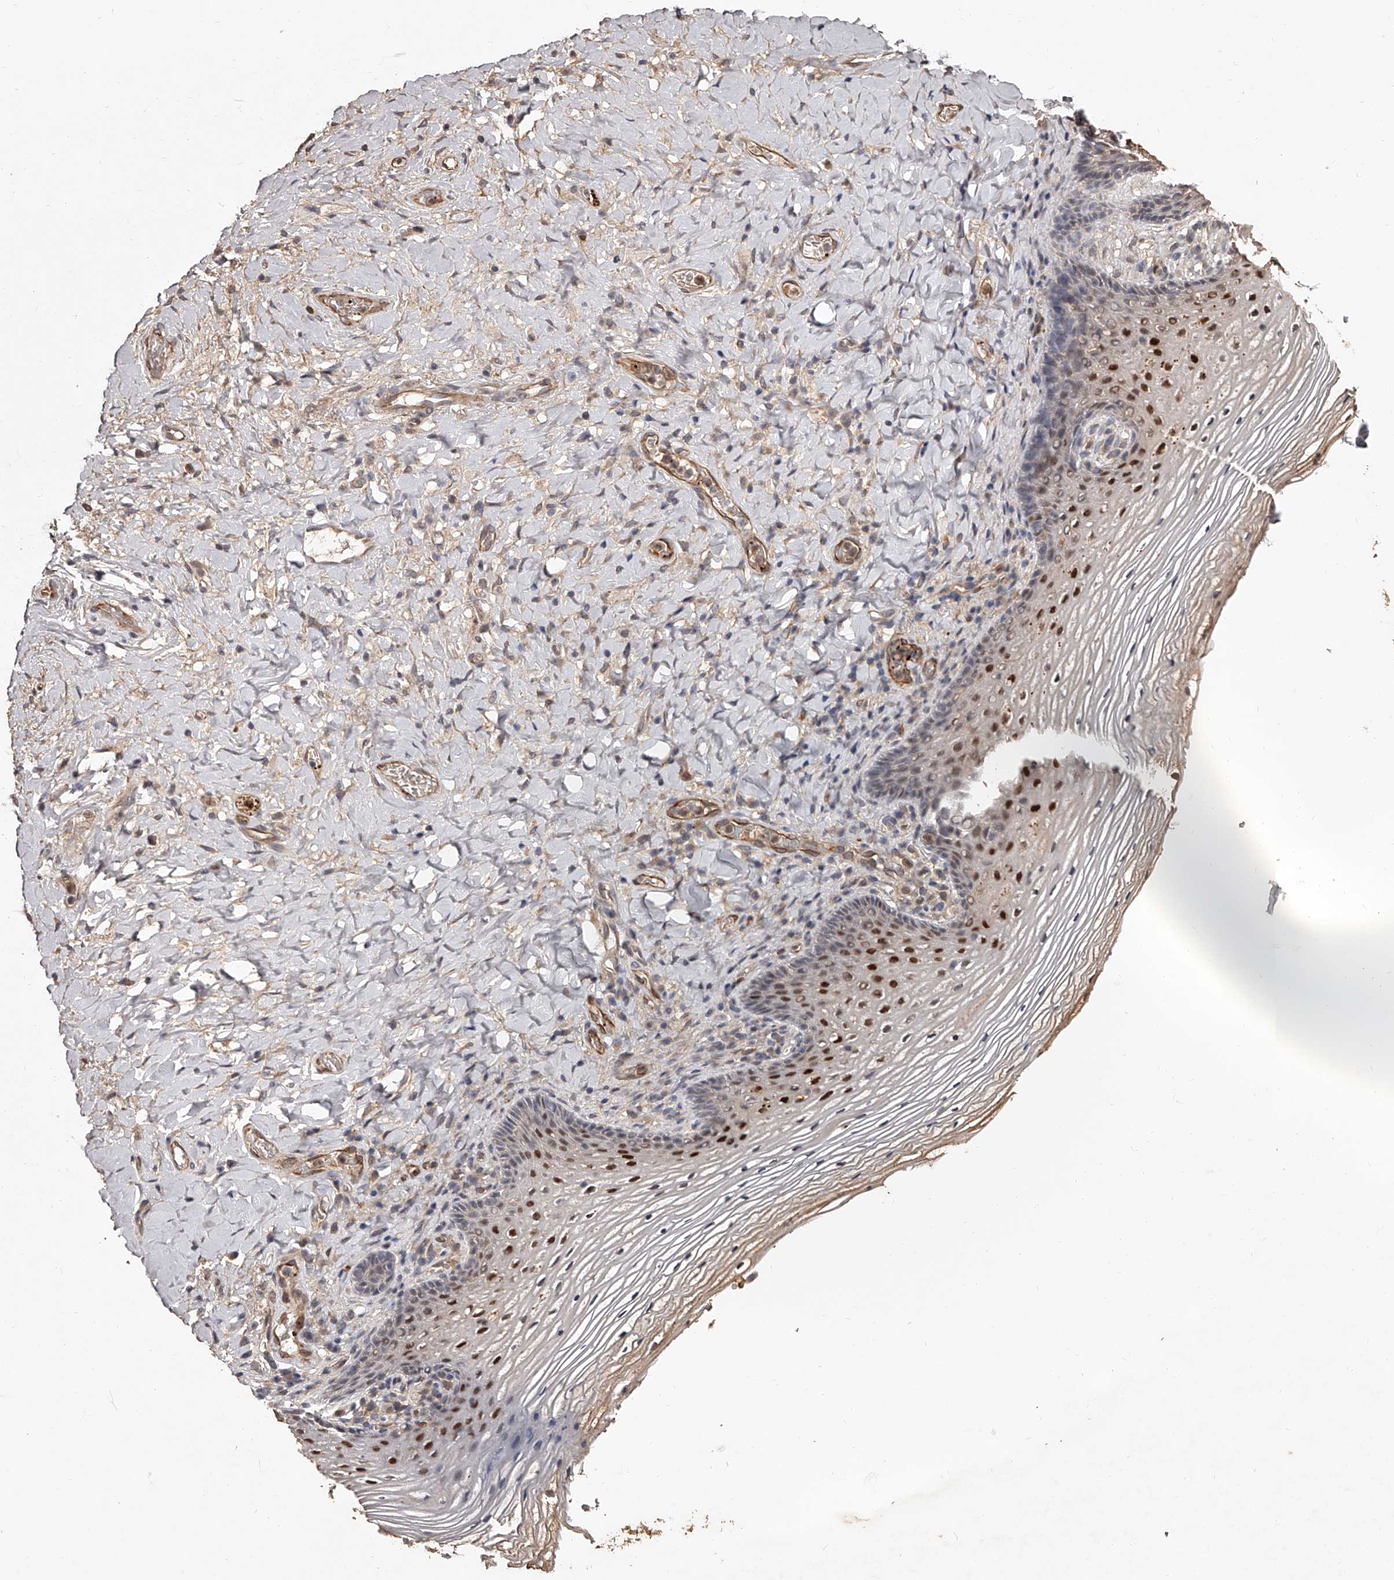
{"staining": {"intensity": "strong", "quantity": "<25%", "location": "nuclear"}, "tissue": "vagina", "cell_type": "Squamous epithelial cells", "image_type": "normal", "snomed": [{"axis": "morphology", "description": "Normal tissue, NOS"}, {"axis": "topography", "description": "Vagina"}], "caption": "The image exhibits immunohistochemical staining of normal vagina. There is strong nuclear expression is identified in about <25% of squamous epithelial cells.", "gene": "URGCP", "patient": {"sex": "female", "age": 60}}